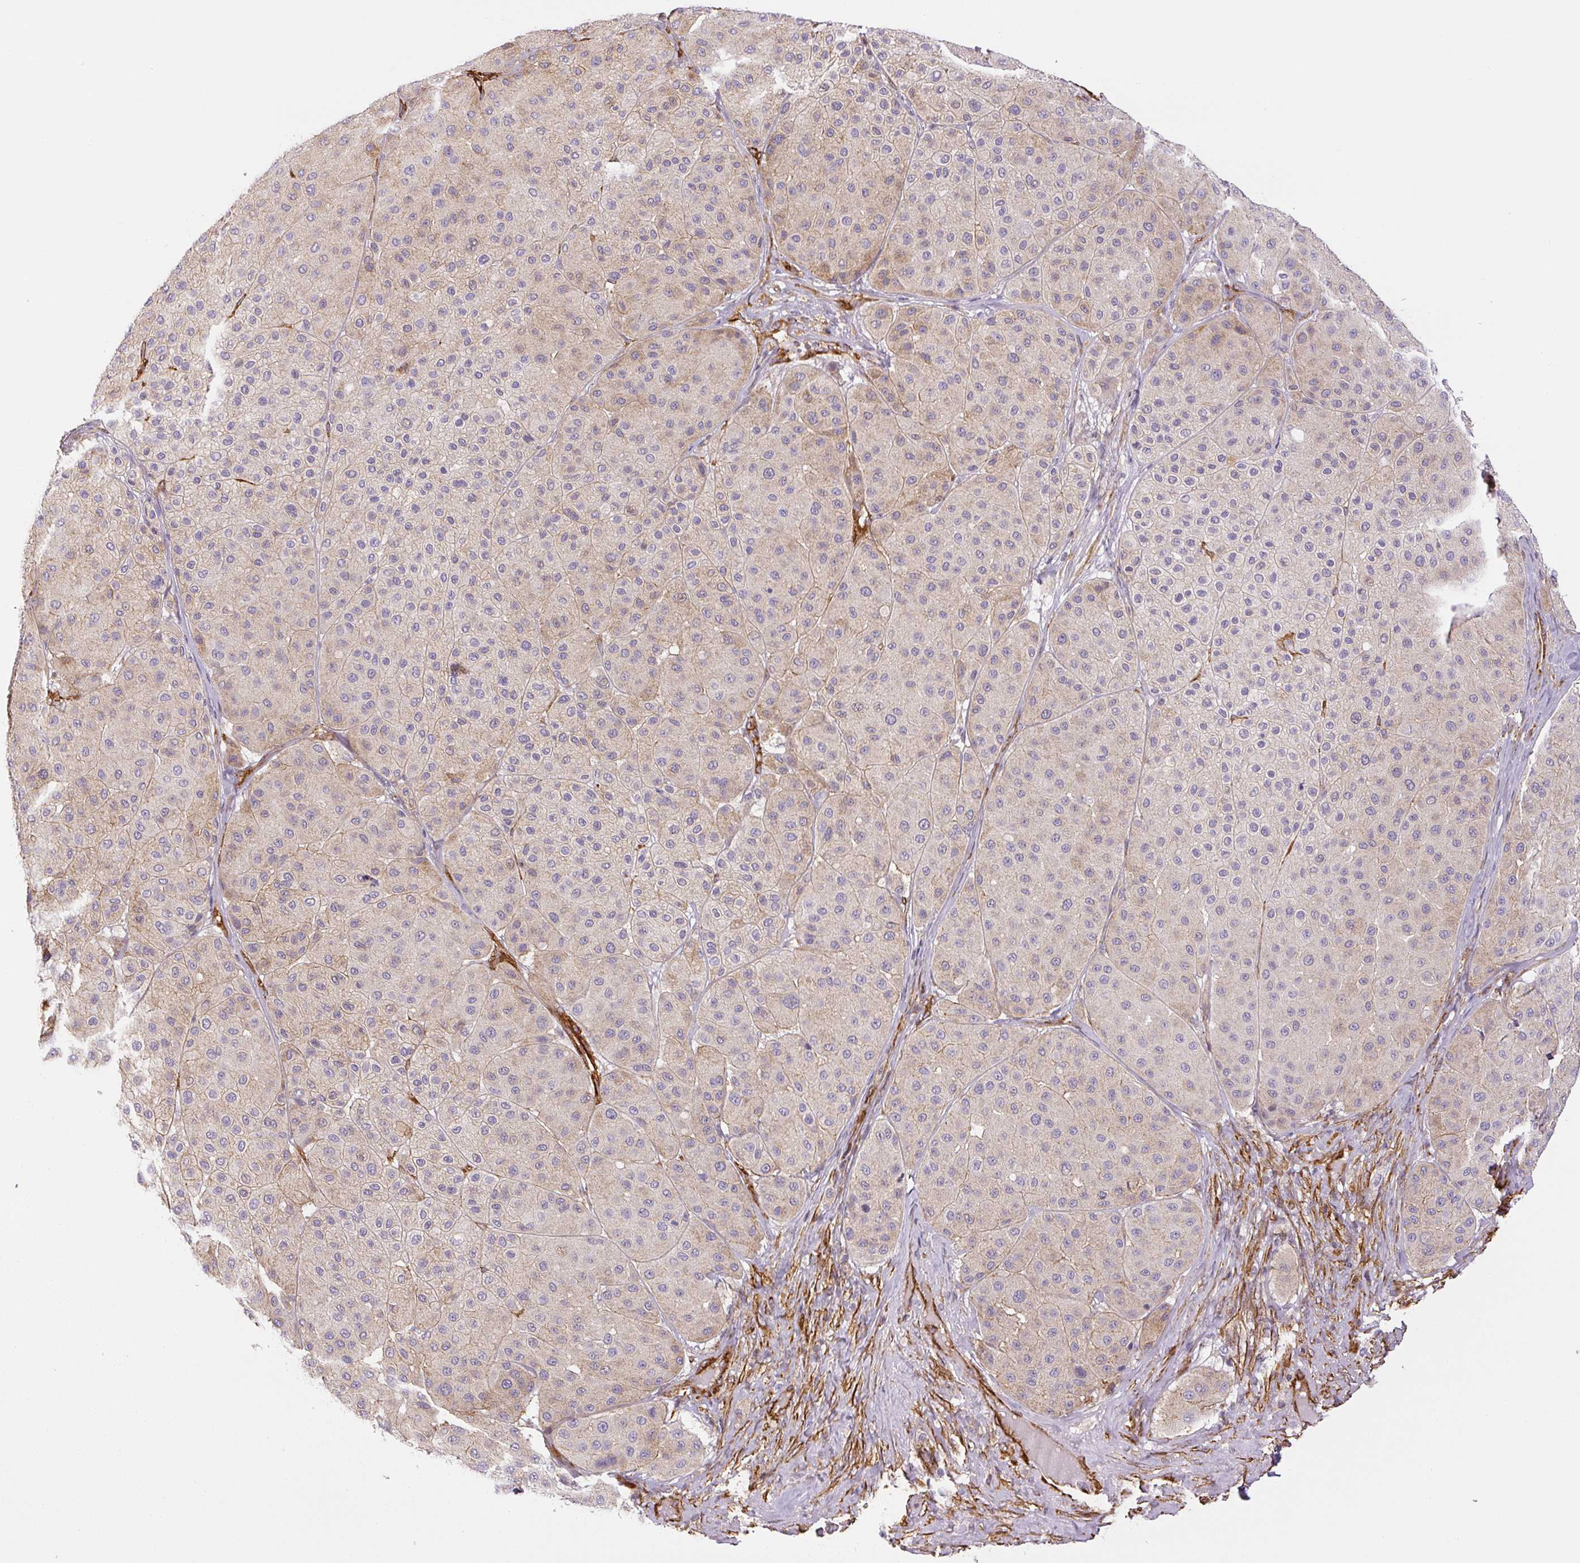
{"staining": {"intensity": "weak", "quantity": "<25%", "location": "cytoplasmic/membranous"}, "tissue": "melanoma", "cell_type": "Tumor cells", "image_type": "cancer", "snomed": [{"axis": "morphology", "description": "Malignant melanoma, Metastatic site"}, {"axis": "topography", "description": "Smooth muscle"}], "caption": "Immunohistochemistry (IHC) histopathology image of neoplastic tissue: human melanoma stained with DAB exhibits no significant protein staining in tumor cells. (IHC, brightfield microscopy, high magnification).", "gene": "MYL12A", "patient": {"sex": "male", "age": 41}}